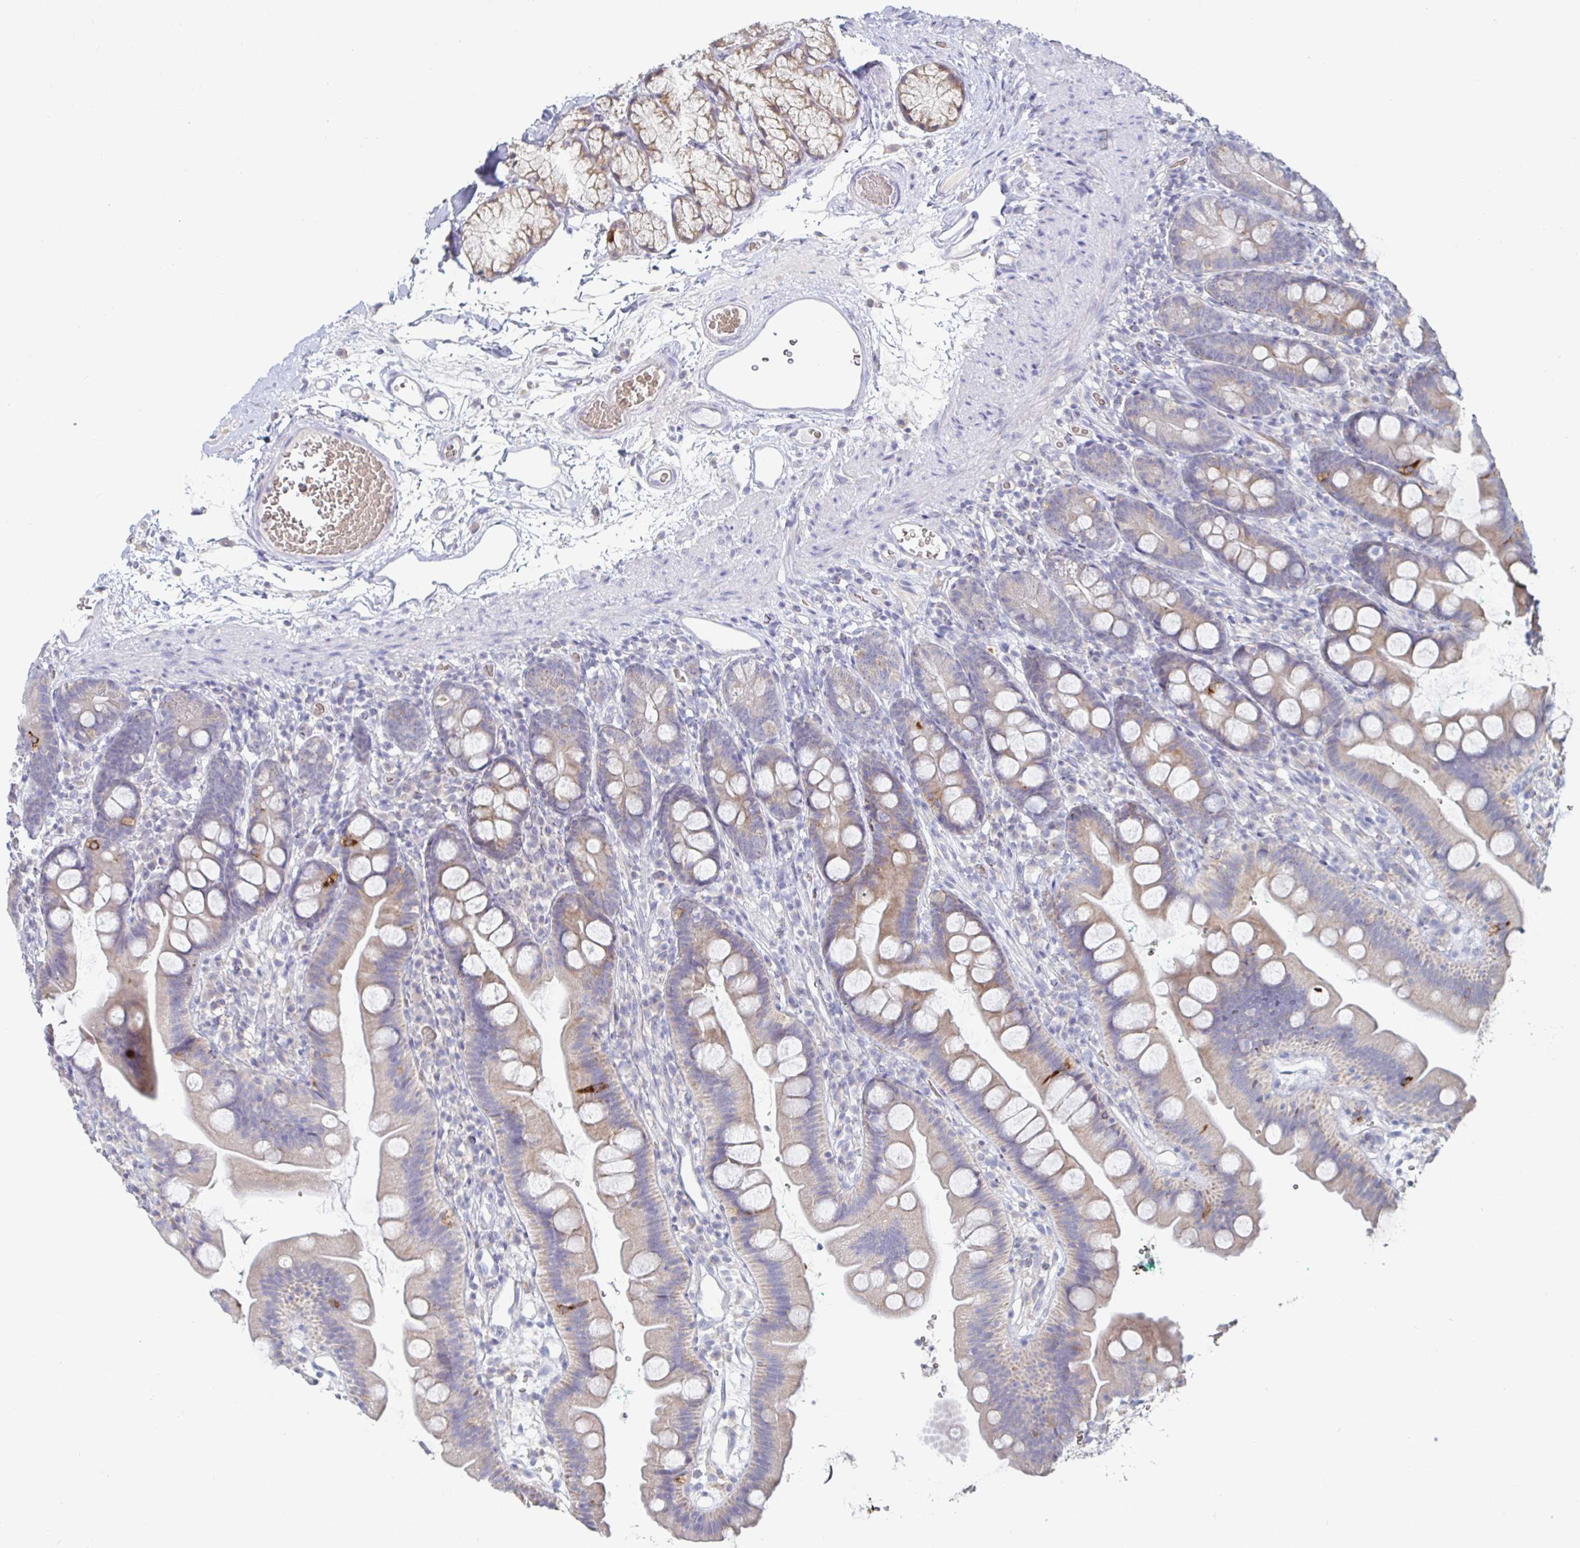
{"staining": {"intensity": "moderate", "quantity": "<25%", "location": "cytoplasmic/membranous"}, "tissue": "duodenum", "cell_type": "Glandular cells", "image_type": "normal", "snomed": [{"axis": "morphology", "description": "Normal tissue, NOS"}, {"axis": "topography", "description": "Duodenum"}], "caption": "Brown immunohistochemical staining in benign duodenum shows moderate cytoplasmic/membranous staining in about <25% of glandular cells. (DAB = brown stain, brightfield microscopy at high magnification).", "gene": "SPPL3", "patient": {"sex": "female", "age": 67}}